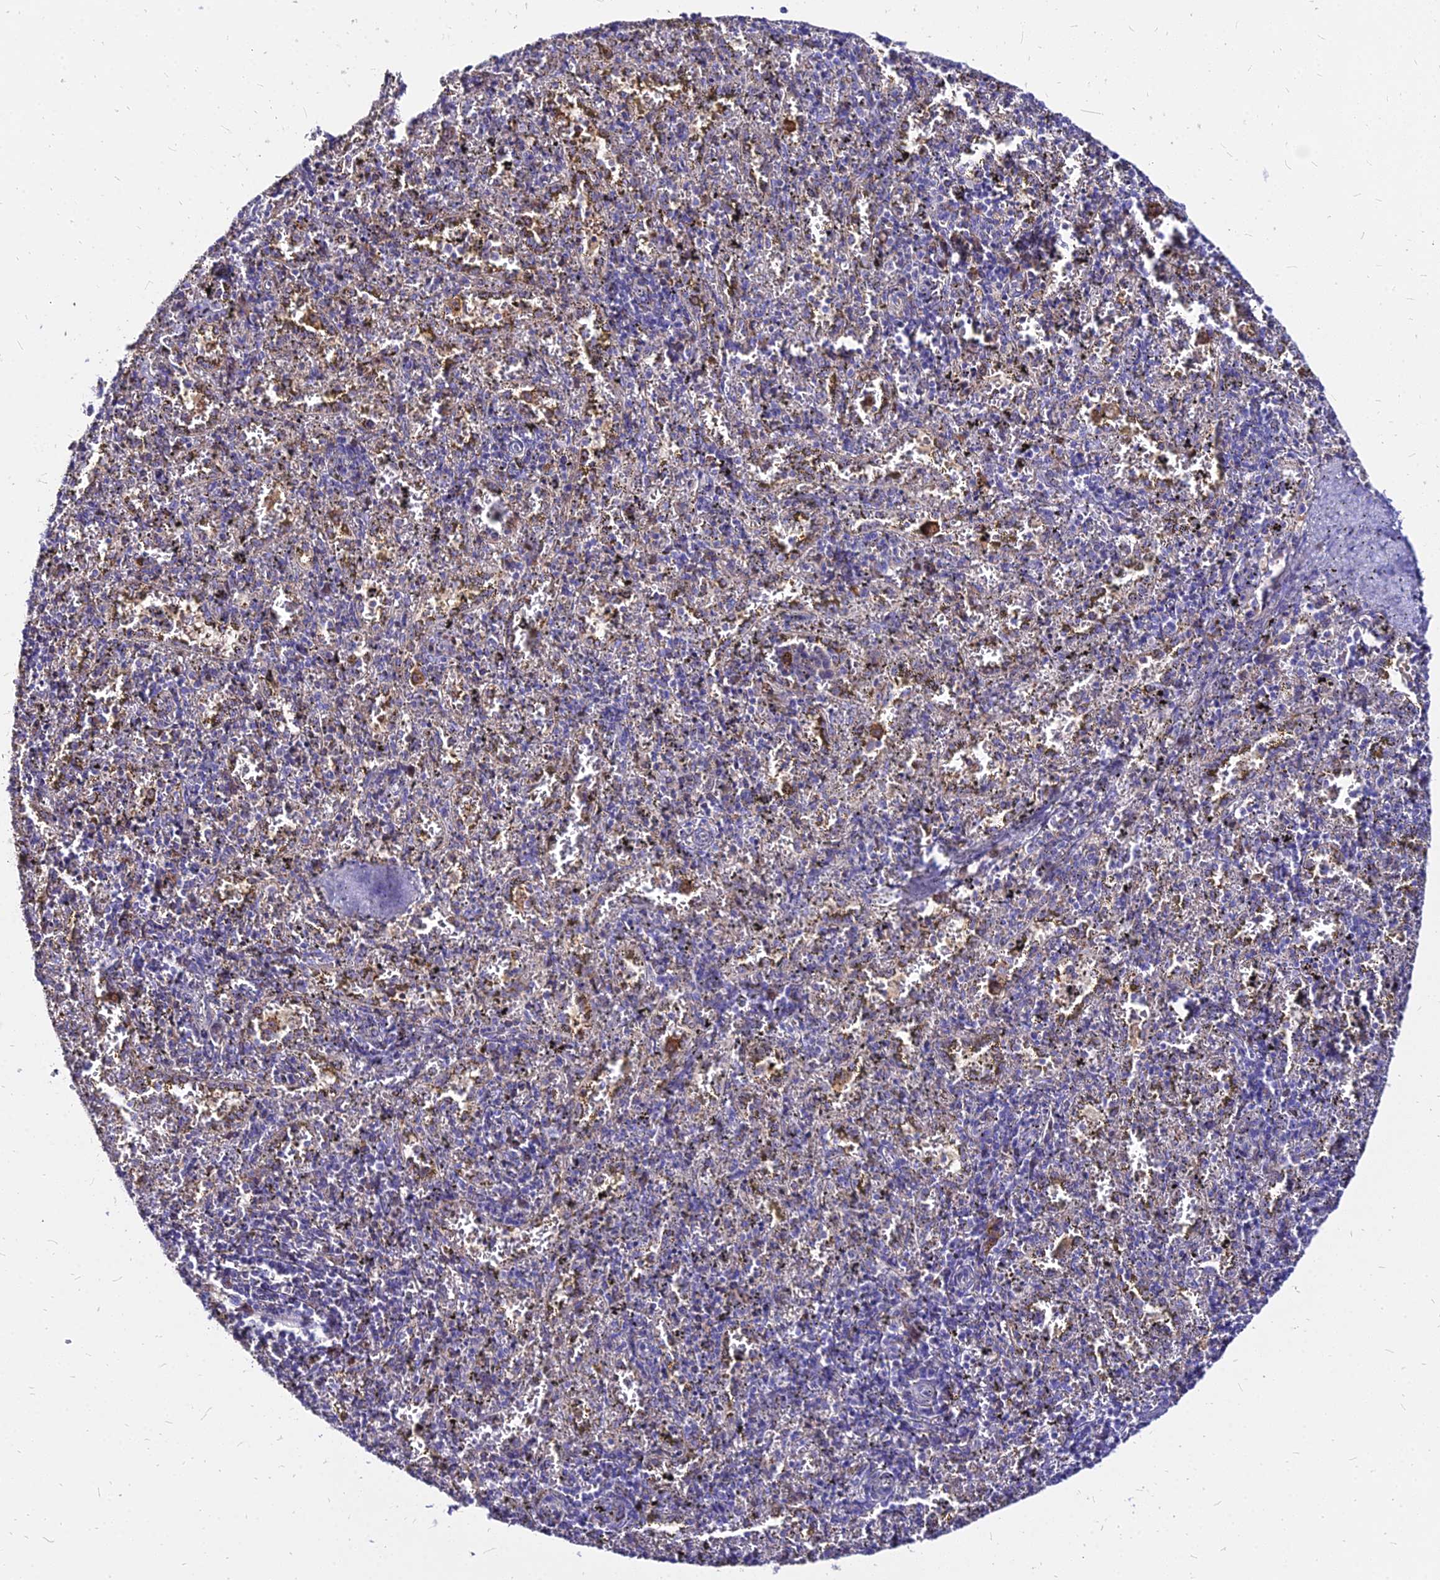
{"staining": {"intensity": "negative", "quantity": "none", "location": "none"}, "tissue": "spleen", "cell_type": "Cells in red pulp", "image_type": "normal", "snomed": [{"axis": "morphology", "description": "Normal tissue, NOS"}, {"axis": "topography", "description": "Spleen"}], "caption": "IHC histopathology image of benign spleen stained for a protein (brown), which demonstrates no expression in cells in red pulp. Brightfield microscopy of immunohistochemistry (IHC) stained with DAB (brown) and hematoxylin (blue), captured at high magnification.", "gene": "ACSM6", "patient": {"sex": "male", "age": 11}}